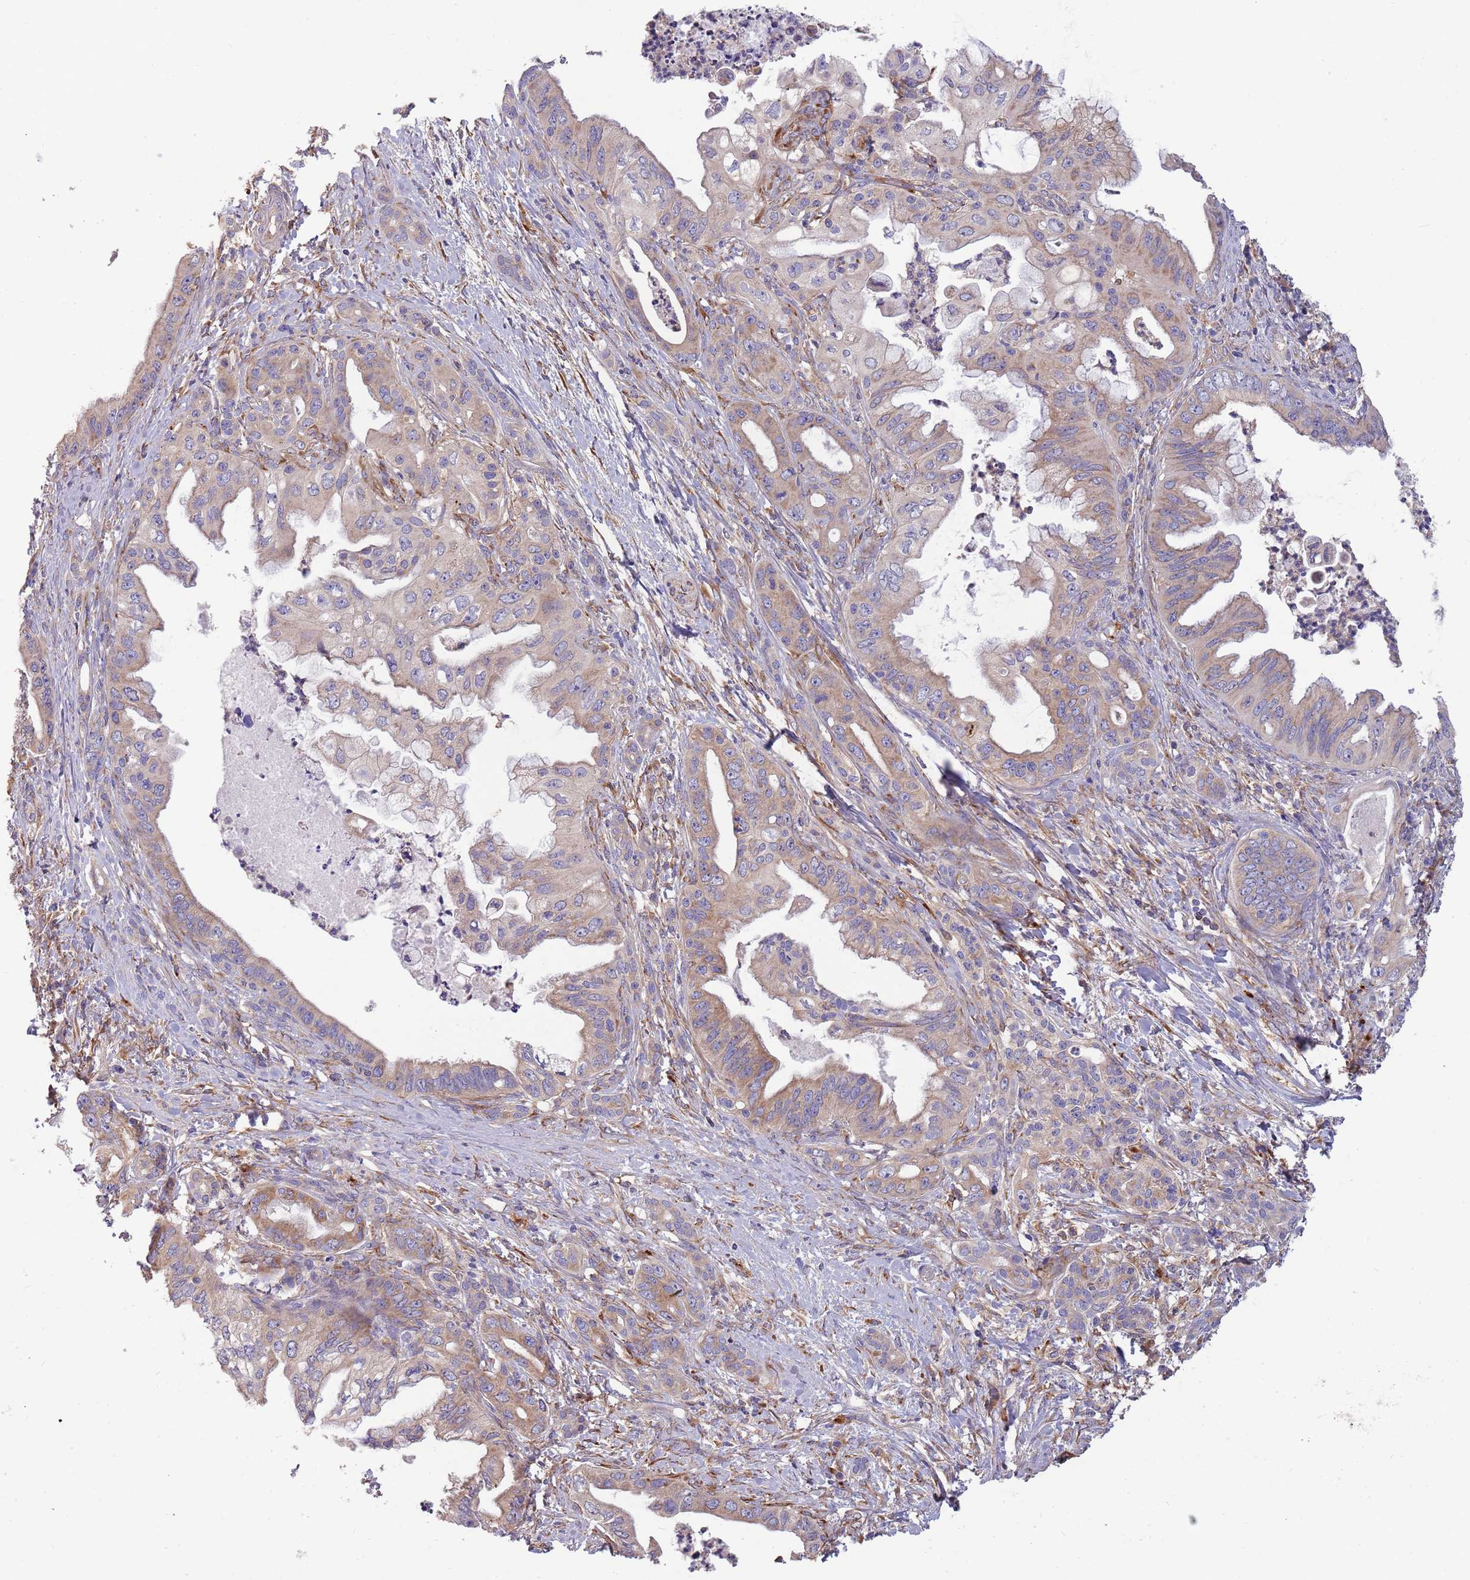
{"staining": {"intensity": "weak", "quantity": ">75%", "location": "cytoplasmic/membranous"}, "tissue": "pancreatic cancer", "cell_type": "Tumor cells", "image_type": "cancer", "snomed": [{"axis": "morphology", "description": "Adenocarcinoma, NOS"}, {"axis": "topography", "description": "Pancreas"}], "caption": "A photomicrograph of pancreatic cancer (adenocarcinoma) stained for a protein exhibits weak cytoplasmic/membranous brown staining in tumor cells.", "gene": "ARMCX6", "patient": {"sex": "male", "age": 58}}